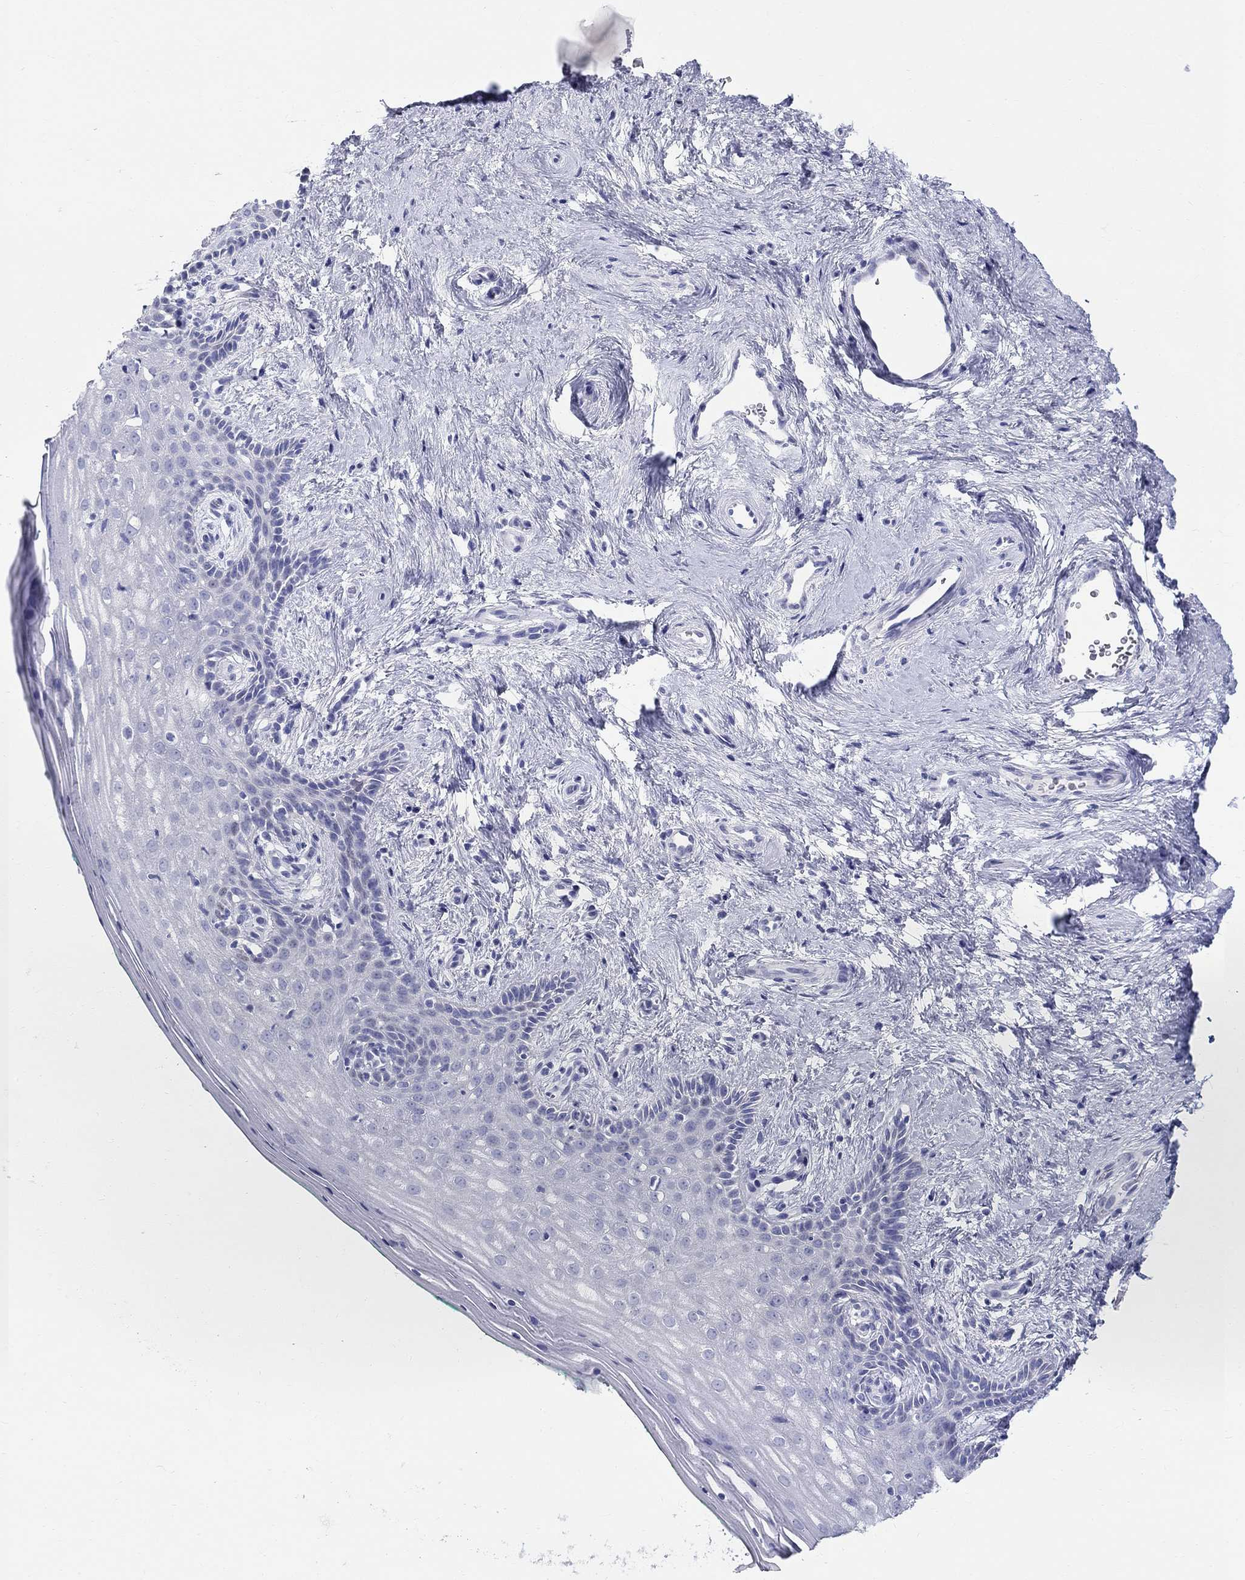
{"staining": {"intensity": "negative", "quantity": "none", "location": "none"}, "tissue": "vagina", "cell_type": "Squamous epithelial cells", "image_type": "normal", "snomed": [{"axis": "morphology", "description": "Normal tissue, NOS"}, {"axis": "topography", "description": "Vagina"}], "caption": "High magnification brightfield microscopy of normal vagina stained with DAB (brown) and counterstained with hematoxylin (blue): squamous epithelial cells show no significant expression. The staining is performed using DAB brown chromogen with nuclei counter-stained in using hematoxylin.", "gene": "LAMP5", "patient": {"sex": "female", "age": 45}}